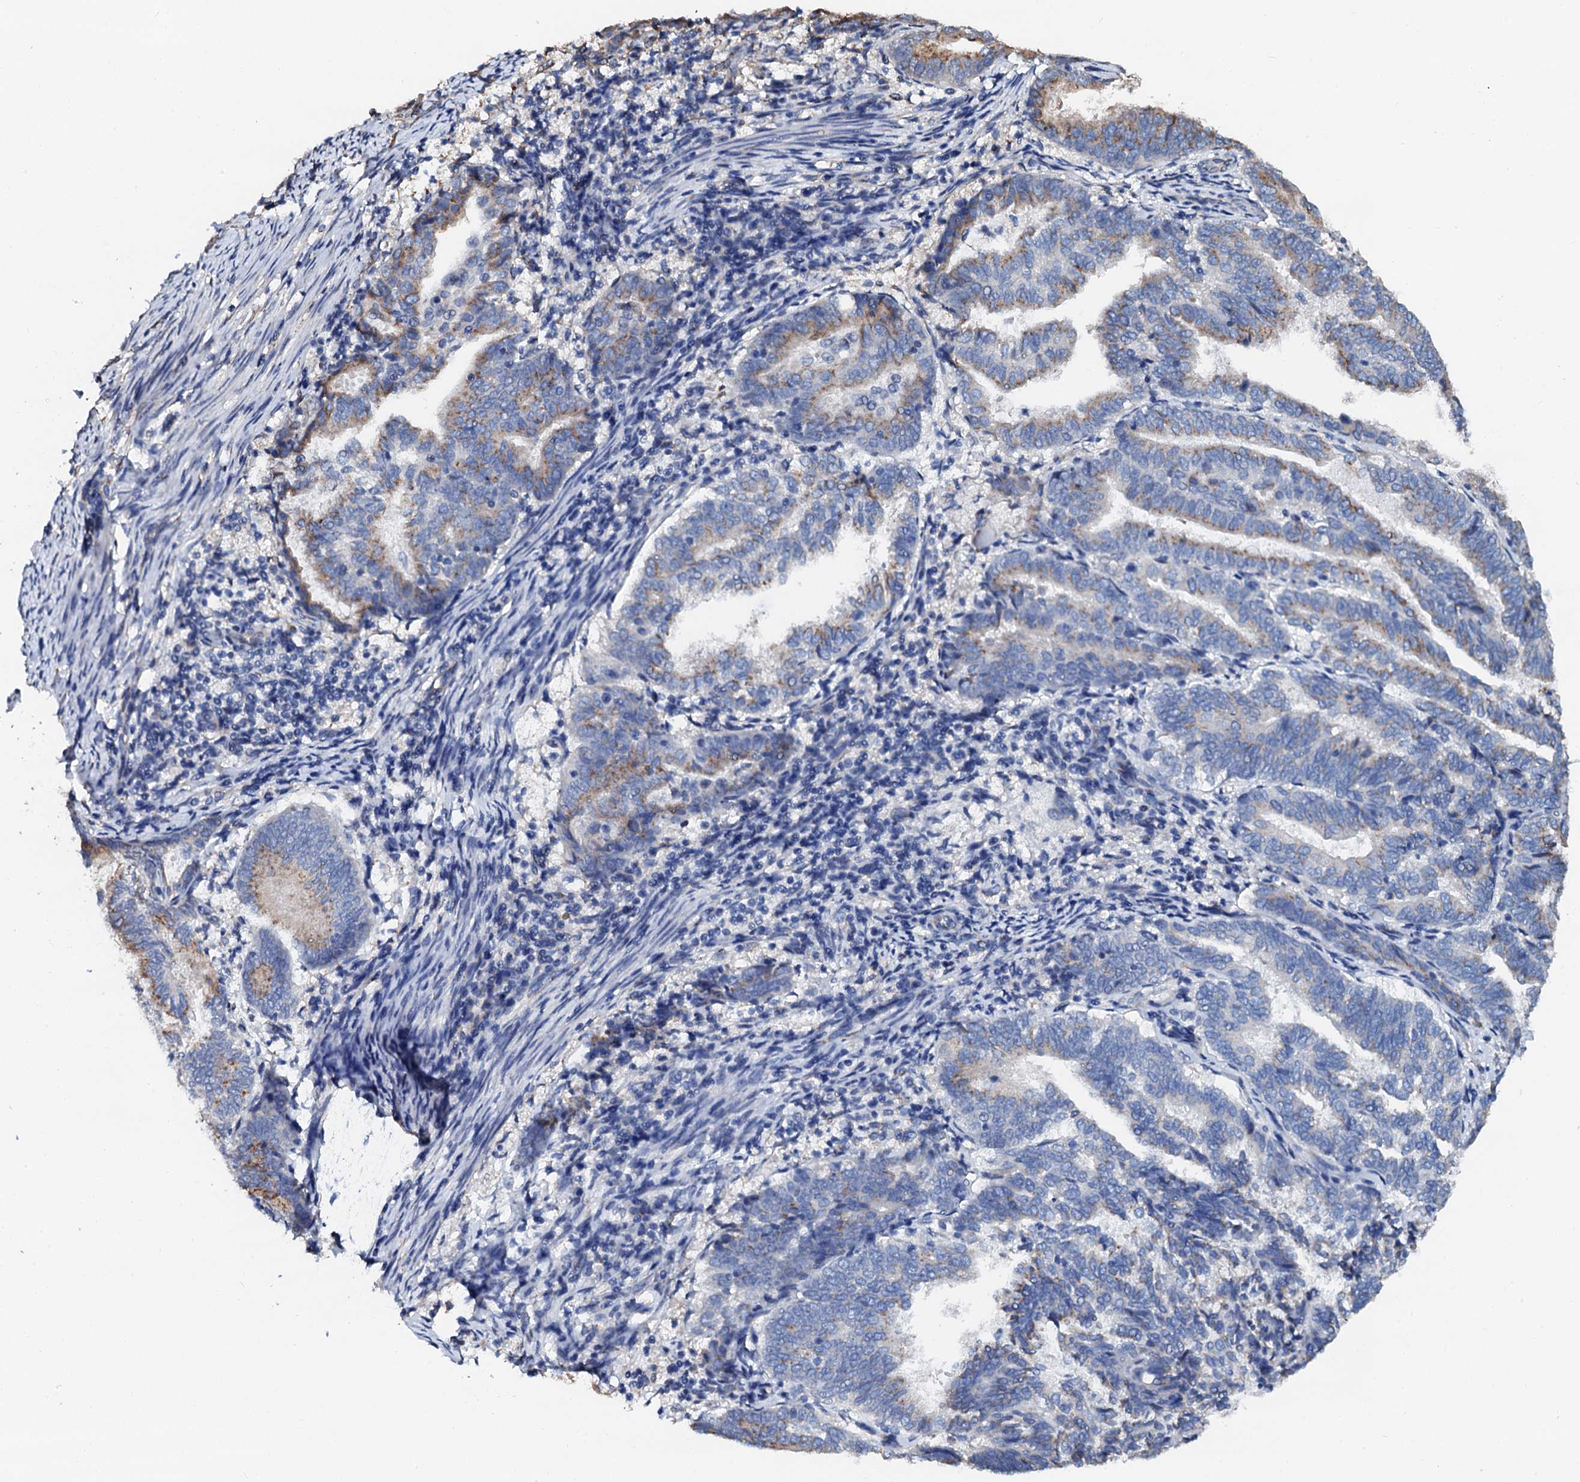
{"staining": {"intensity": "weak", "quantity": "<25%", "location": "cytoplasmic/membranous"}, "tissue": "endometrial cancer", "cell_type": "Tumor cells", "image_type": "cancer", "snomed": [{"axis": "morphology", "description": "Adenocarcinoma, NOS"}, {"axis": "topography", "description": "Endometrium"}], "caption": "Tumor cells are negative for protein expression in human endometrial cancer (adenocarcinoma).", "gene": "AKAP3", "patient": {"sex": "female", "age": 80}}